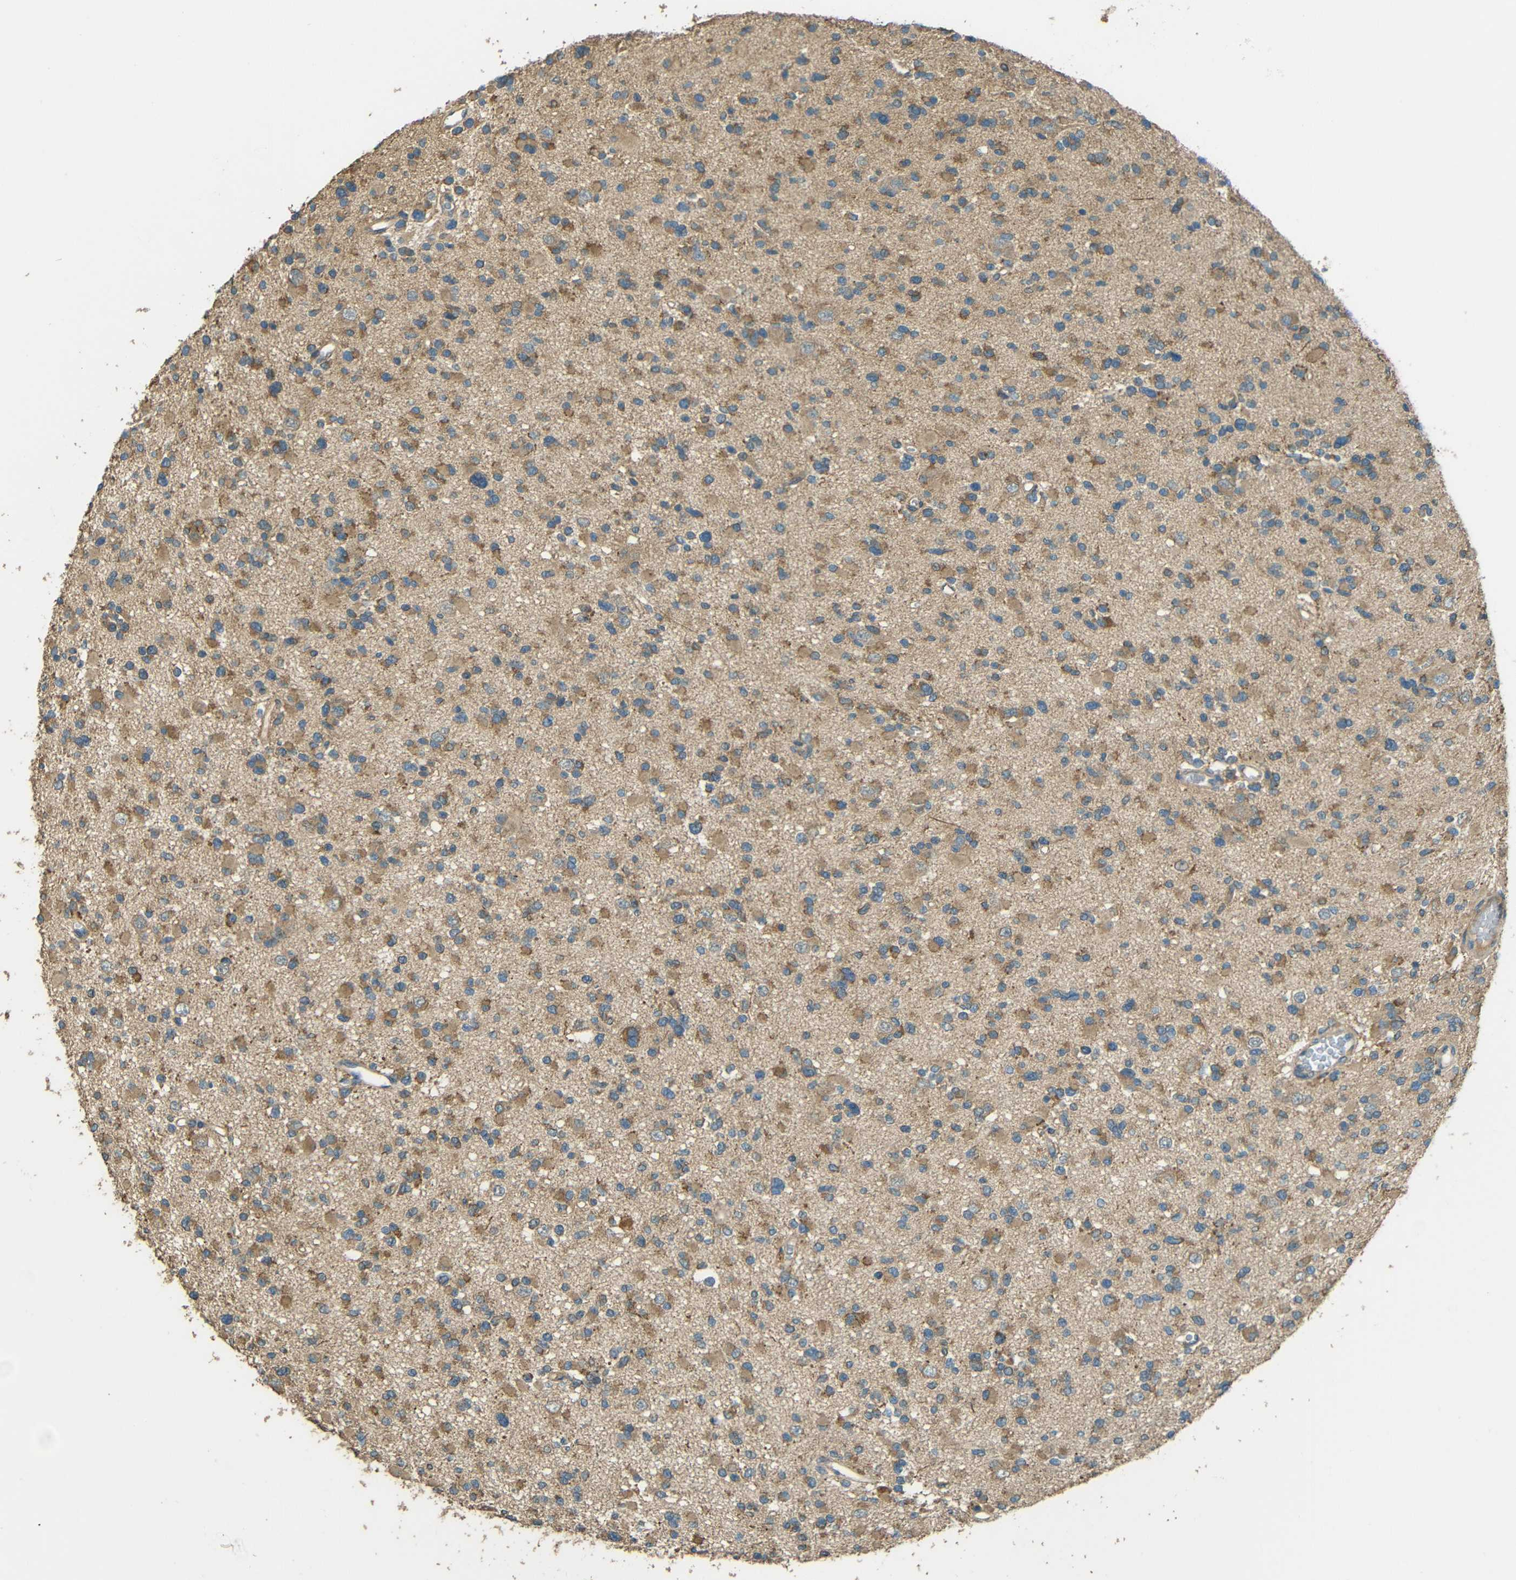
{"staining": {"intensity": "moderate", "quantity": "25%-75%", "location": "cytoplasmic/membranous"}, "tissue": "glioma", "cell_type": "Tumor cells", "image_type": "cancer", "snomed": [{"axis": "morphology", "description": "Glioma, malignant, Low grade"}, {"axis": "topography", "description": "Brain"}], "caption": "A brown stain highlights moderate cytoplasmic/membranous positivity of a protein in glioma tumor cells.", "gene": "ACACA", "patient": {"sex": "female", "age": 22}}